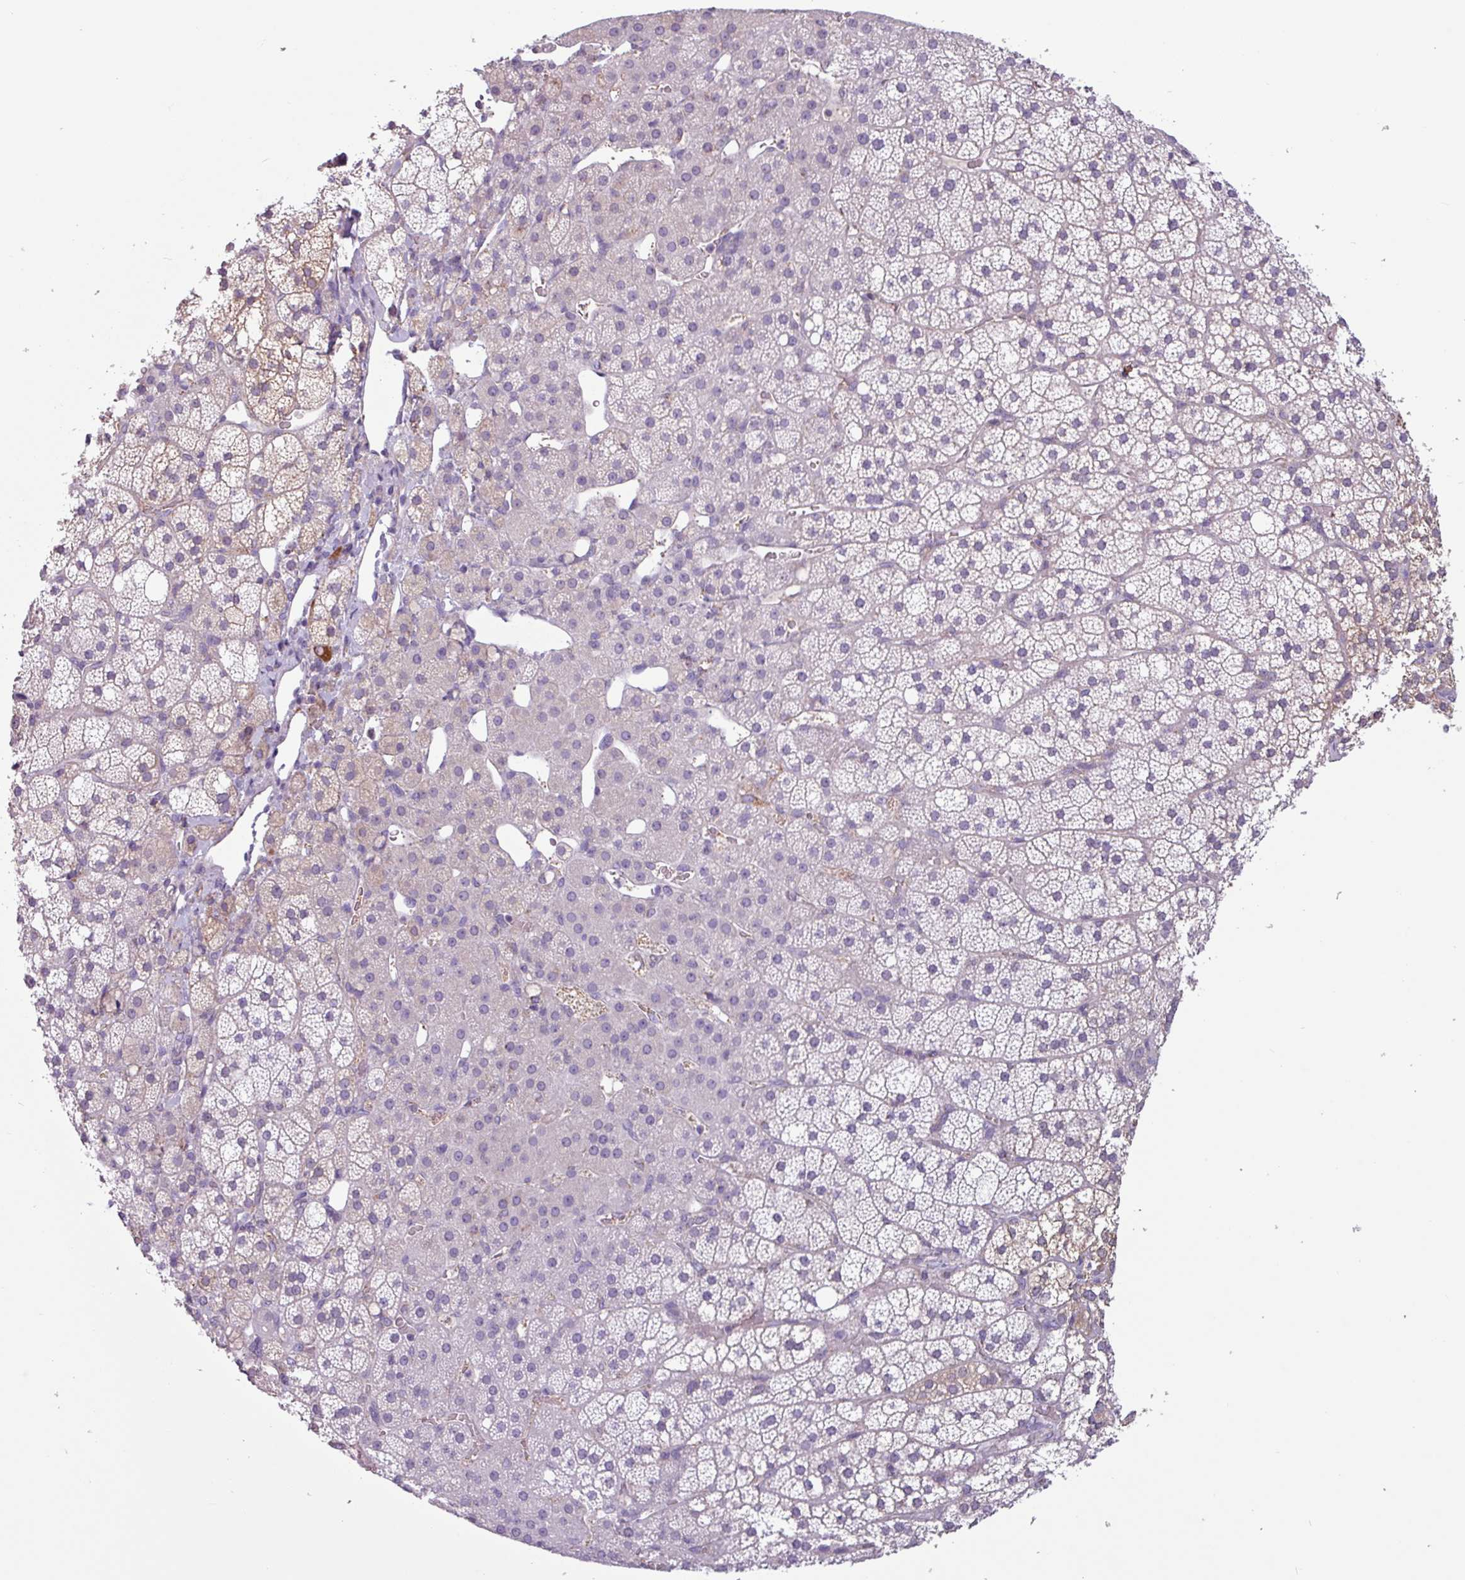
{"staining": {"intensity": "negative", "quantity": "none", "location": "none"}, "tissue": "adrenal gland", "cell_type": "Glandular cells", "image_type": "normal", "snomed": [{"axis": "morphology", "description": "Normal tissue, NOS"}, {"axis": "topography", "description": "Adrenal gland"}], "caption": "Photomicrograph shows no protein staining in glandular cells of benign adrenal gland. (DAB IHC, high magnification).", "gene": "CAMK1", "patient": {"sex": "male", "age": 53}}